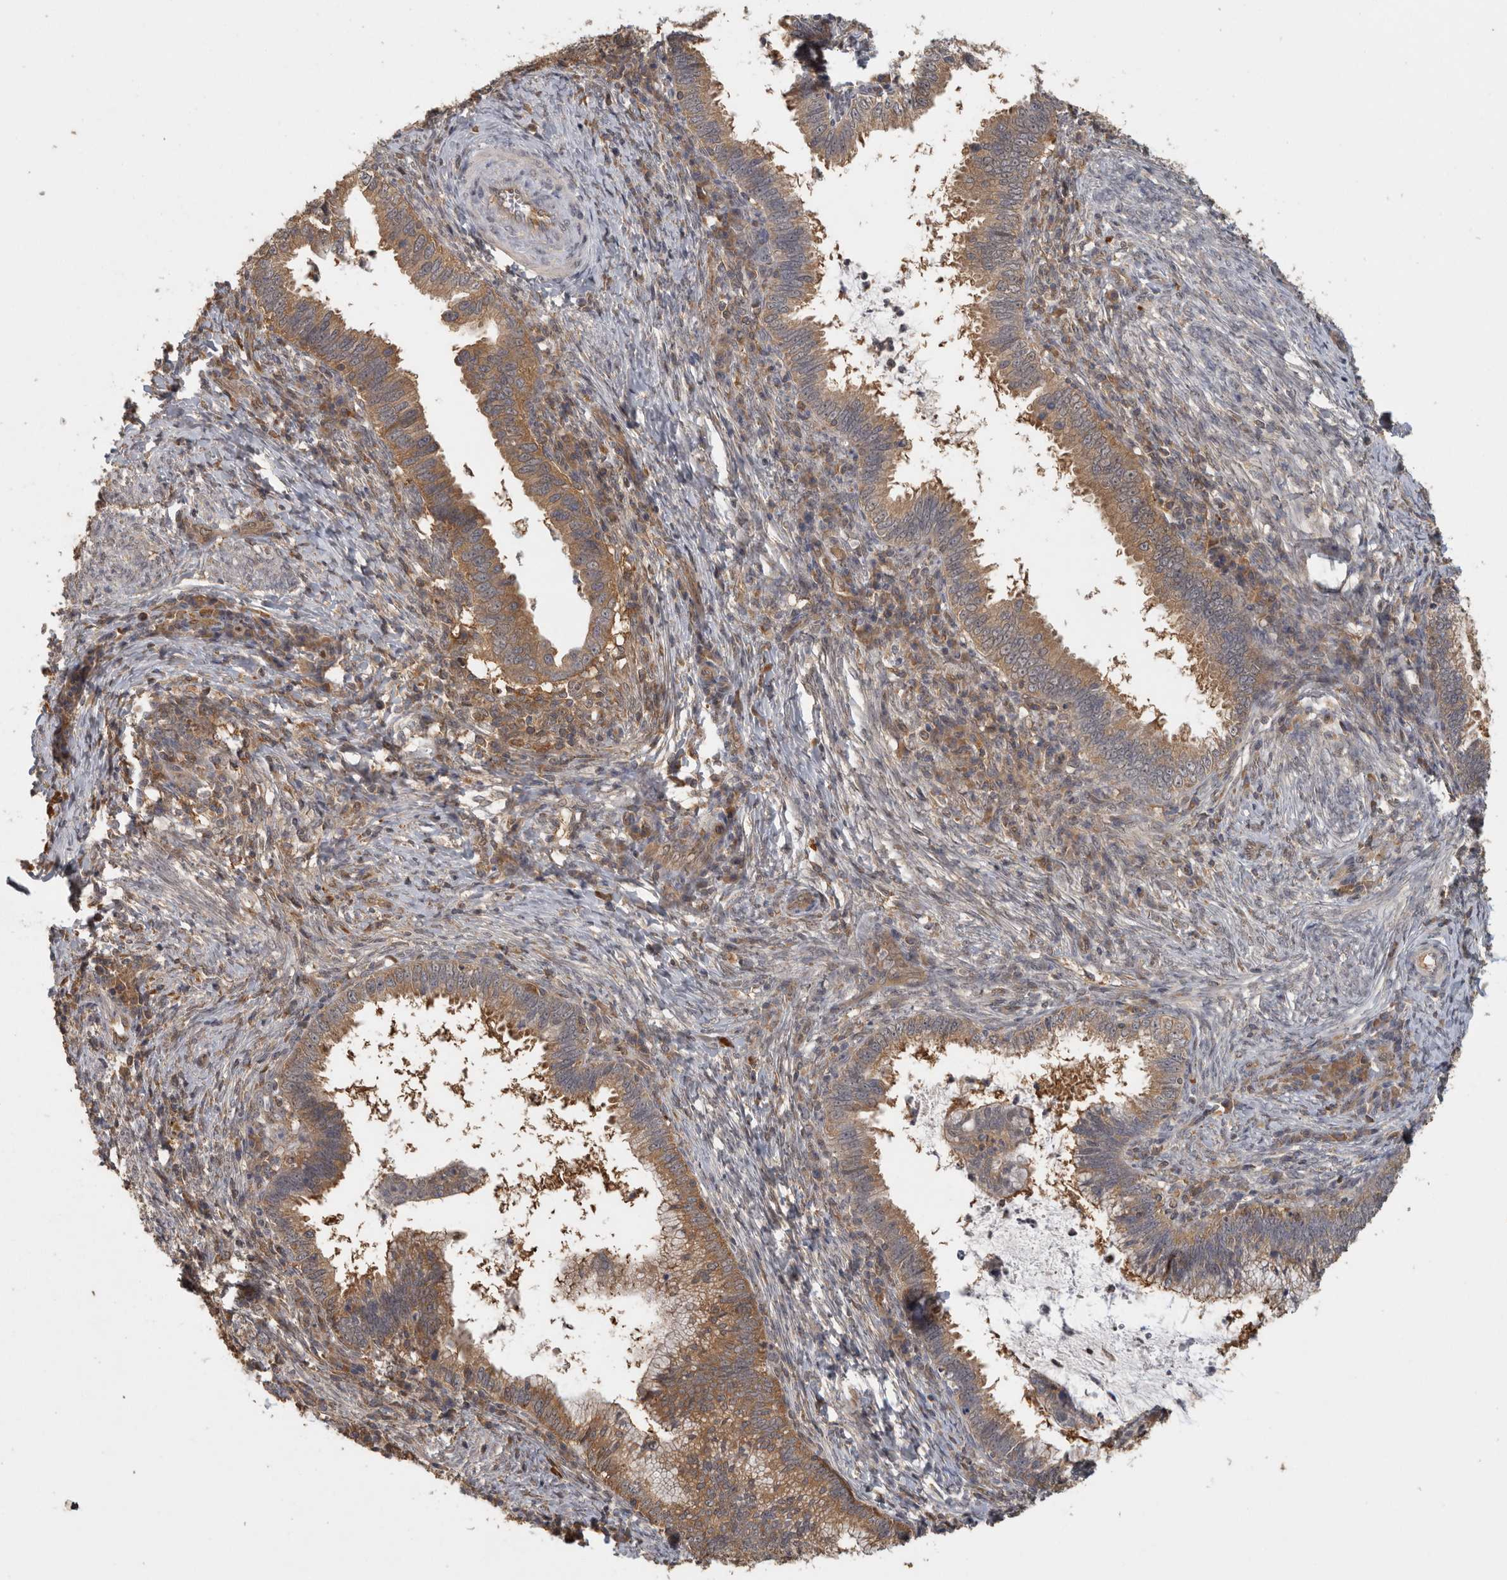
{"staining": {"intensity": "moderate", "quantity": ">75%", "location": "cytoplasmic/membranous"}, "tissue": "cervical cancer", "cell_type": "Tumor cells", "image_type": "cancer", "snomed": [{"axis": "morphology", "description": "Adenocarcinoma, NOS"}, {"axis": "topography", "description": "Cervix"}], "caption": "Immunohistochemical staining of human cervical cancer shows medium levels of moderate cytoplasmic/membranous protein positivity in about >75% of tumor cells. The protein is shown in brown color, while the nuclei are stained blue.", "gene": "CCT8", "patient": {"sex": "female", "age": 36}}